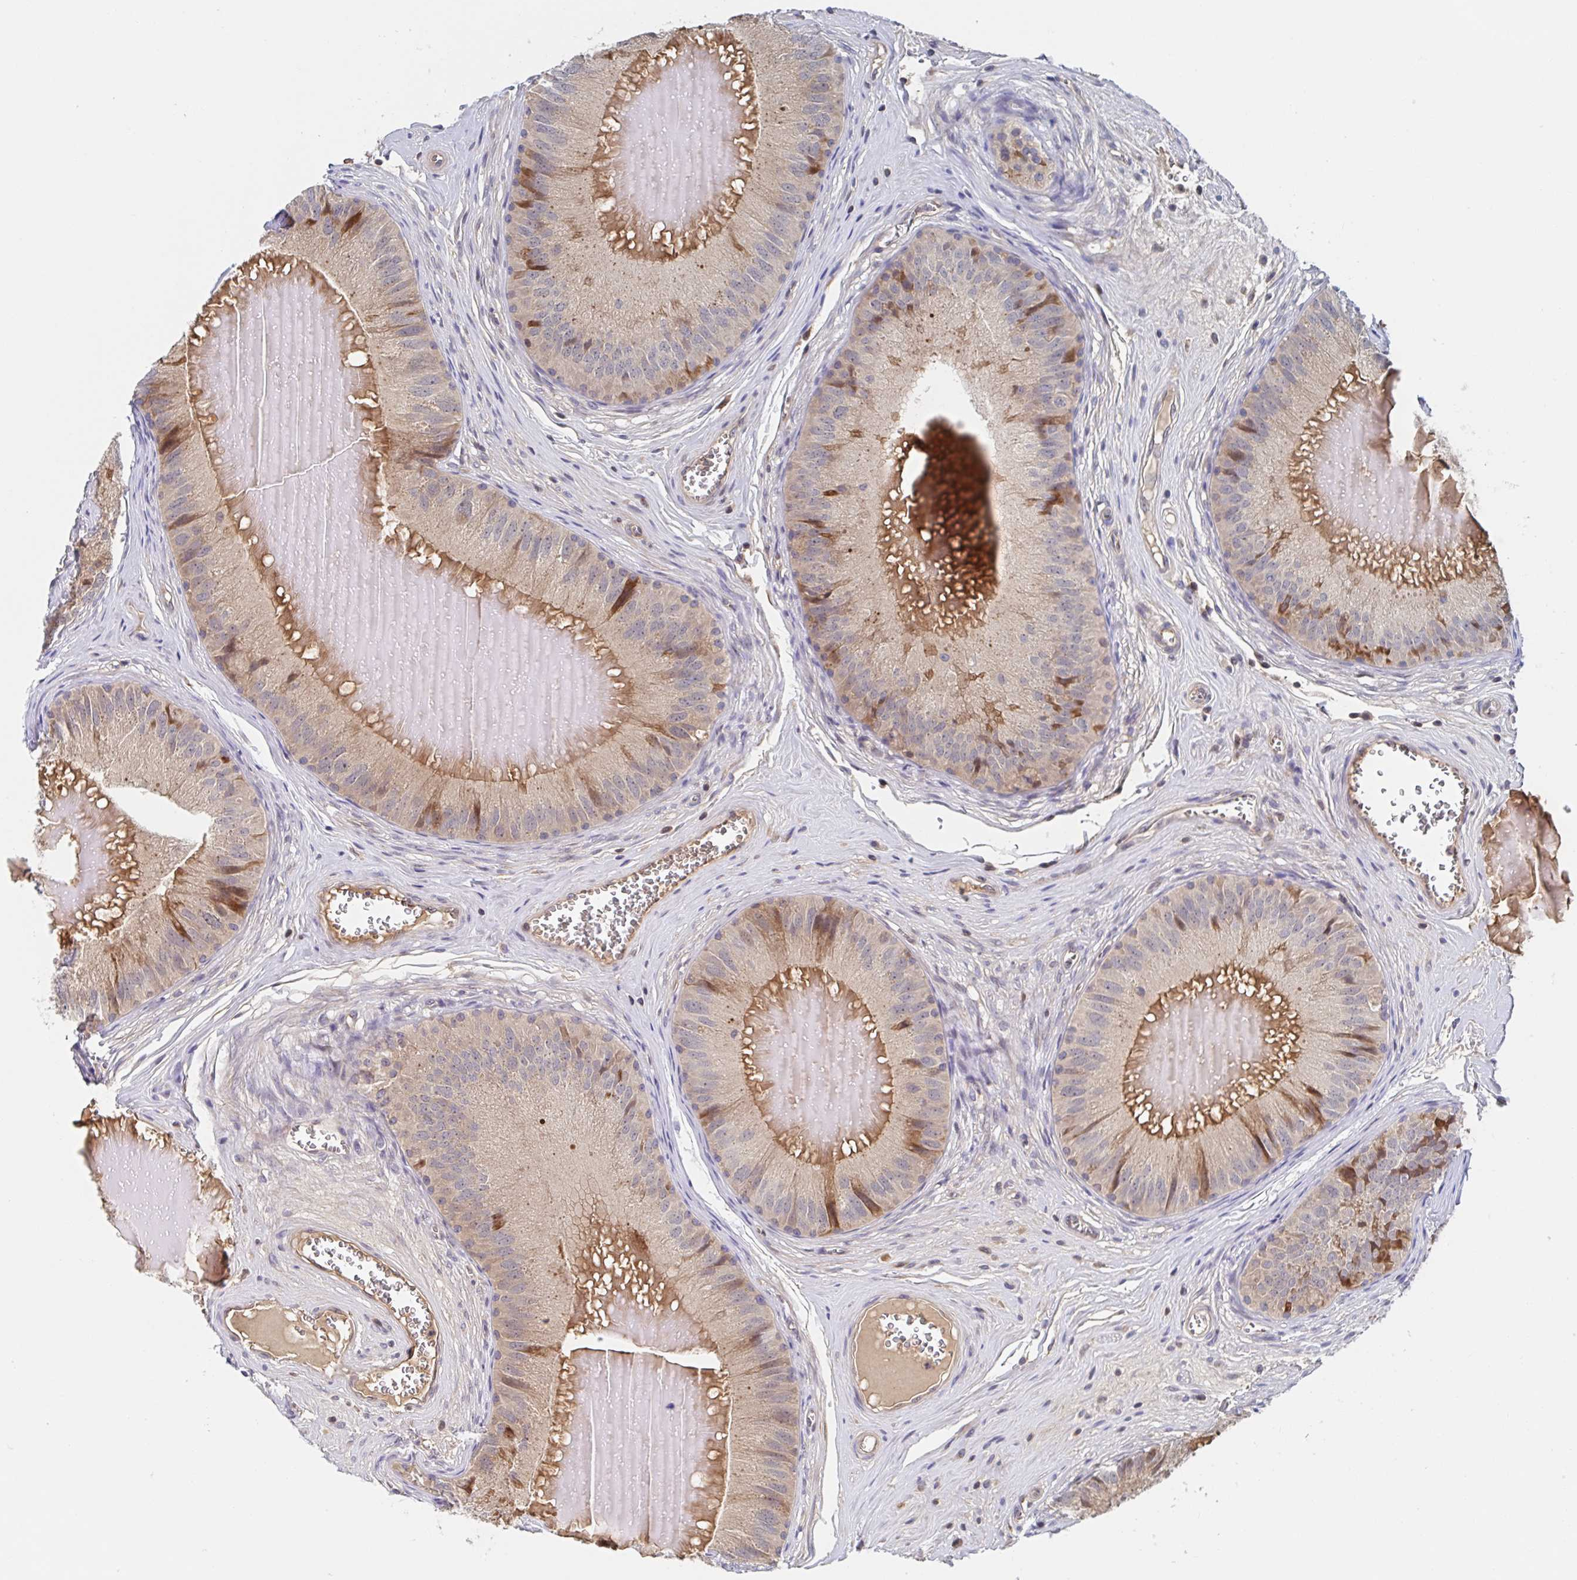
{"staining": {"intensity": "moderate", "quantity": "25%-75%", "location": "cytoplasmic/membranous"}, "tissue": "epididymis", "cell_type": "Glandular cells", "image_type": "normal", "snomed": [{"axis": "morphology", "description": "Normal tissue, NOS"}, {"axis": "topography", "description": "Epididymis, spermatic cord, NOS"}], "caption": "Protein staining shows moderate cytoplasmic/membranous staining in about 25%-75% of glandular cells in normal epididymis. (brown staining indicates protein expression, while blue staining denotes nuclei).", "gene": "DHRS12", "patient": {"sex": "male", "age": 39}}